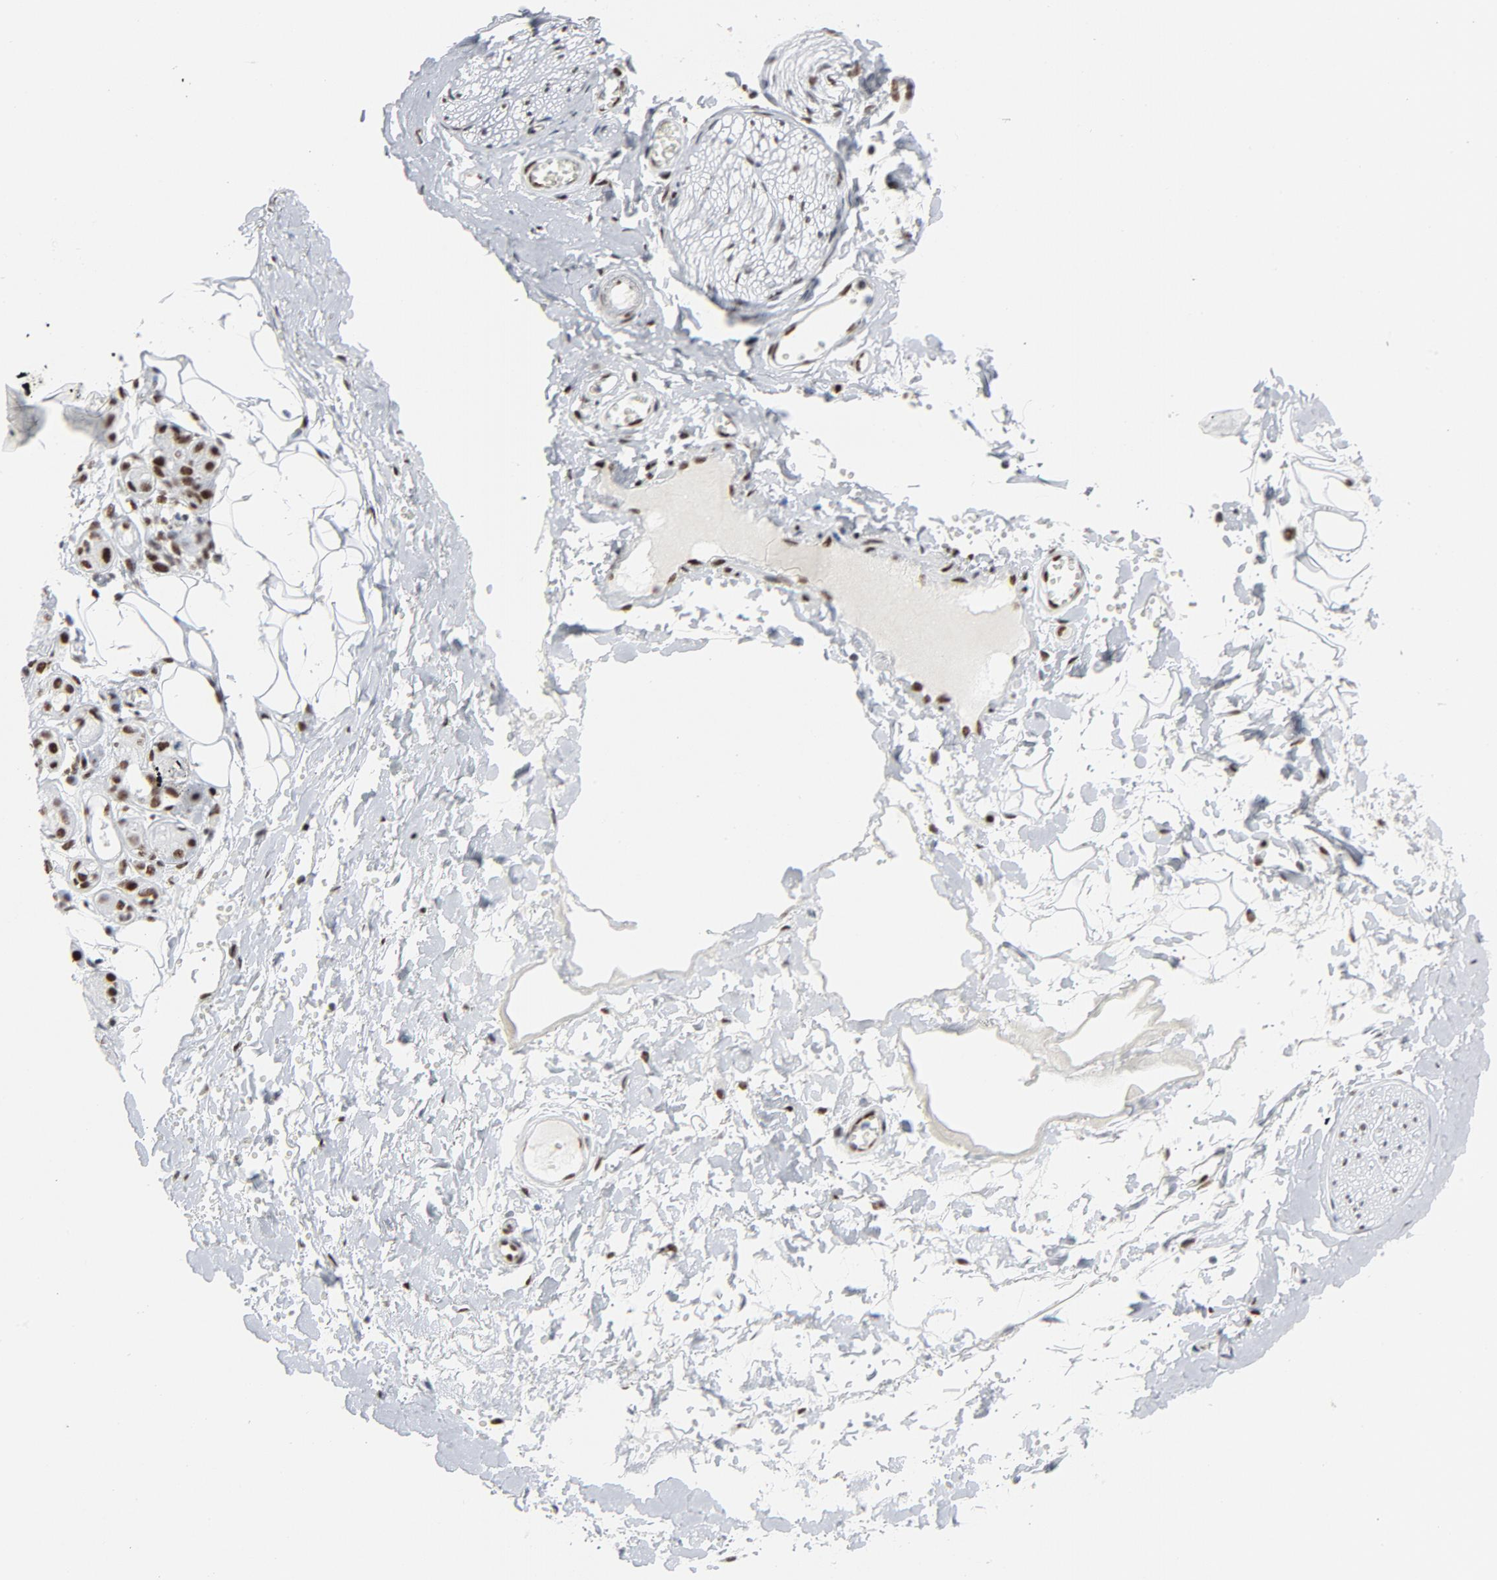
{"staining": {"intensity": "negative", "quantity": "none", "location": "none"}, "tissue": "adipose tissue", "cell_type": "Adipocytes", "image_type": "normal", "snomed": [{"axis": "morphology", "description": "Normal tissue, NOS"}, {"axis": "morphology", "description": "Inflammation, NOS"}, {"axis": "topography", "description": "Salivary gland"}, {"axis": "topography", "description": "Peripheral nerve tissue"}], "caption": "Protein analysis of normal adipose tissue exhibits no significant positivity in adipocytes. (DAB immunohistochemistry (IHC) visualized using brightfield microscopy, high magnification).", "gene": "HSF1", "patient": {"sex": "female", "age": 75}}